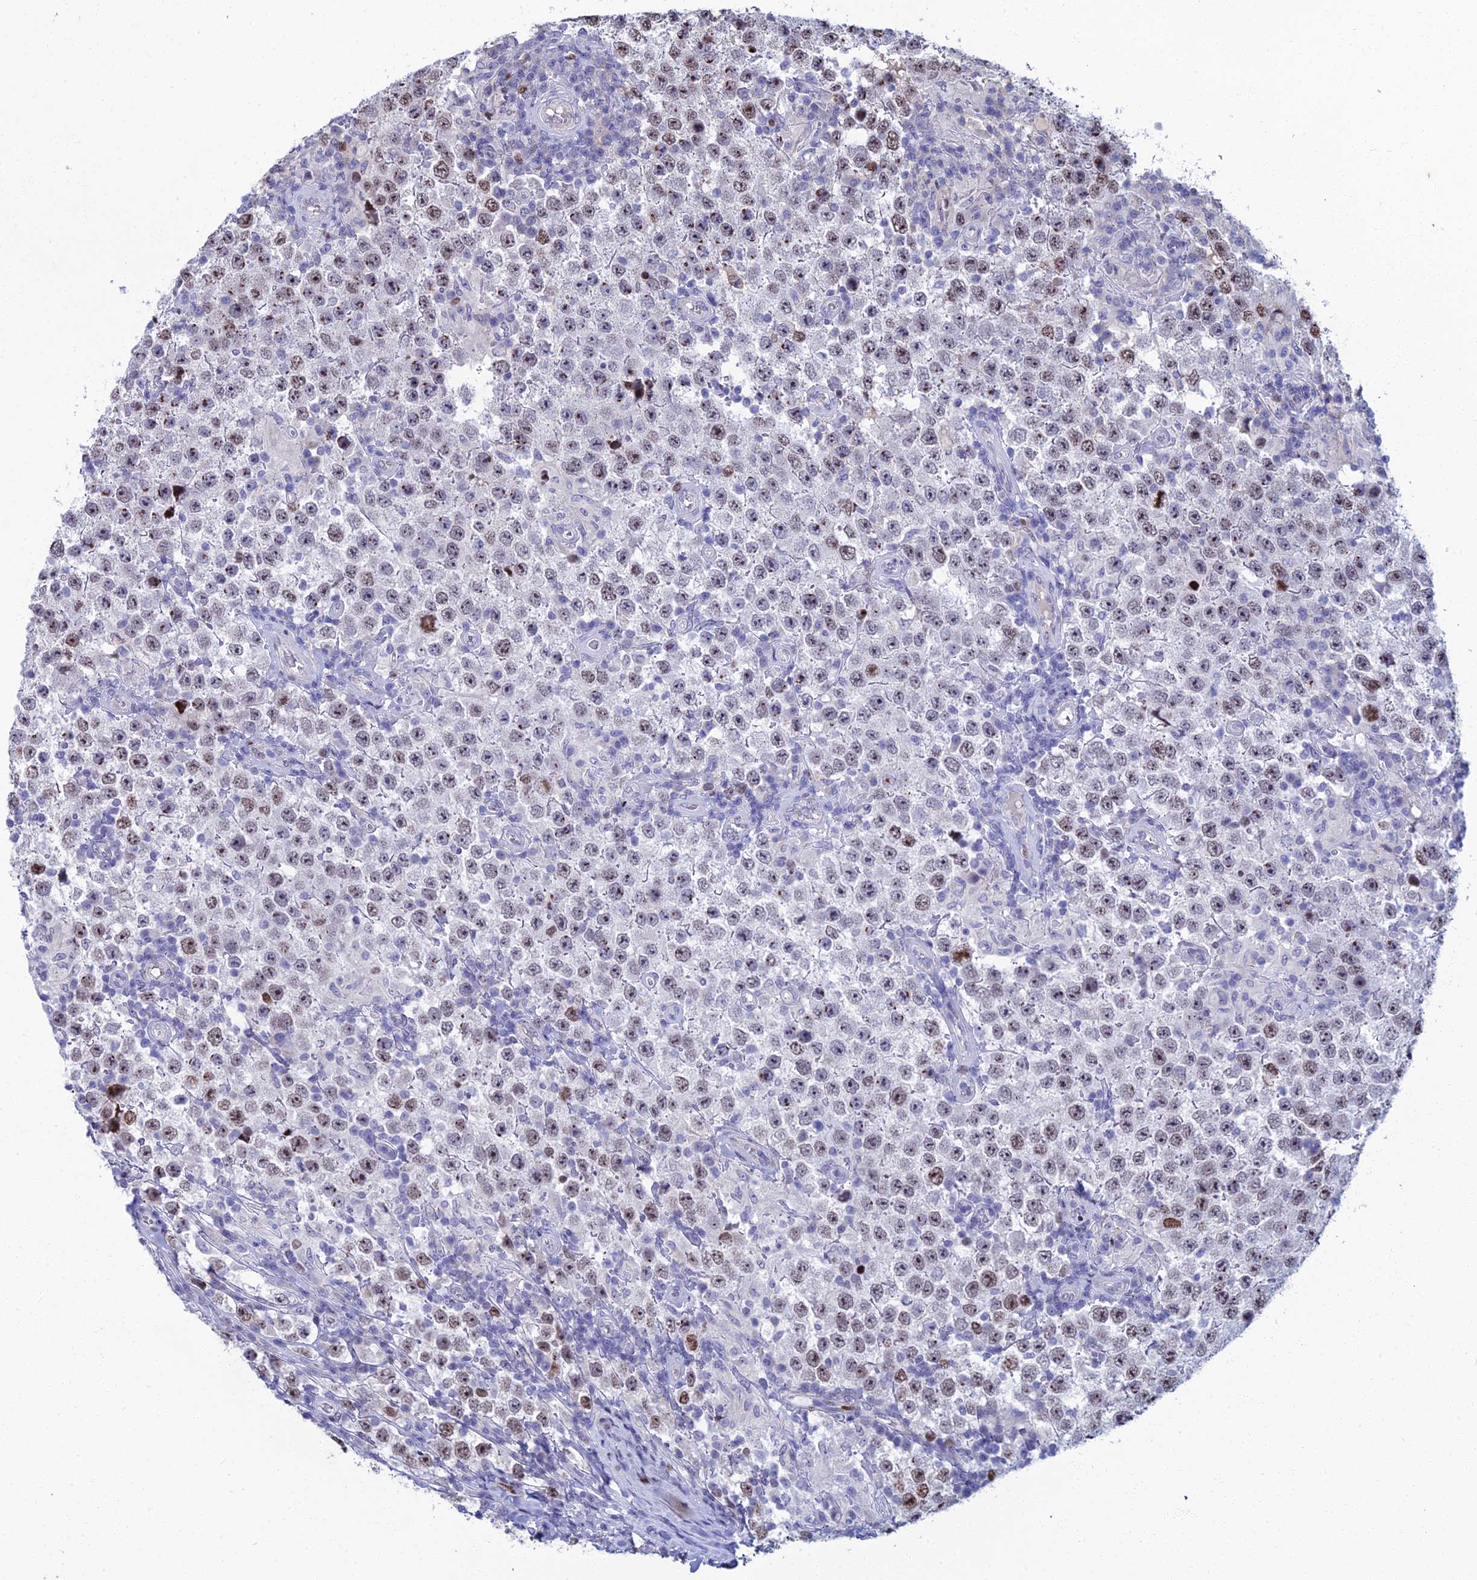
{"staining": {"intensity": "moderate", "quantity": "<25%", "location": "nuclear"}, "tissue": "testis cancer", "cell_type": "Tumor cells", "image_type": "cancer", "snomed": [{"axis": "morphology", "description": "Normal tissue, NOS"}, {"axis": "morphology", "description": "Urothelial carcinoma, High grade"}, {"axis": "morphology", "description": "Seminoma, NOS"}, {"axis": "morphology", "description": "Carcinoma, Embryonal, NOS"}, {"axis": "topography", "description": "Urinary bladder"}, {"axis": "topography", "description": "Testis"}], "caption": "IHC photomicrograph of neoplastic tissue: seminoma (testis) stained using IHC demonstrates low levels of moderate protein expression localized specifically in the nuclear of tumor cells, appearing as a nuclear brown color.", "gene": "TAF9B", "patient": {"sex": "male", "age": 41}}